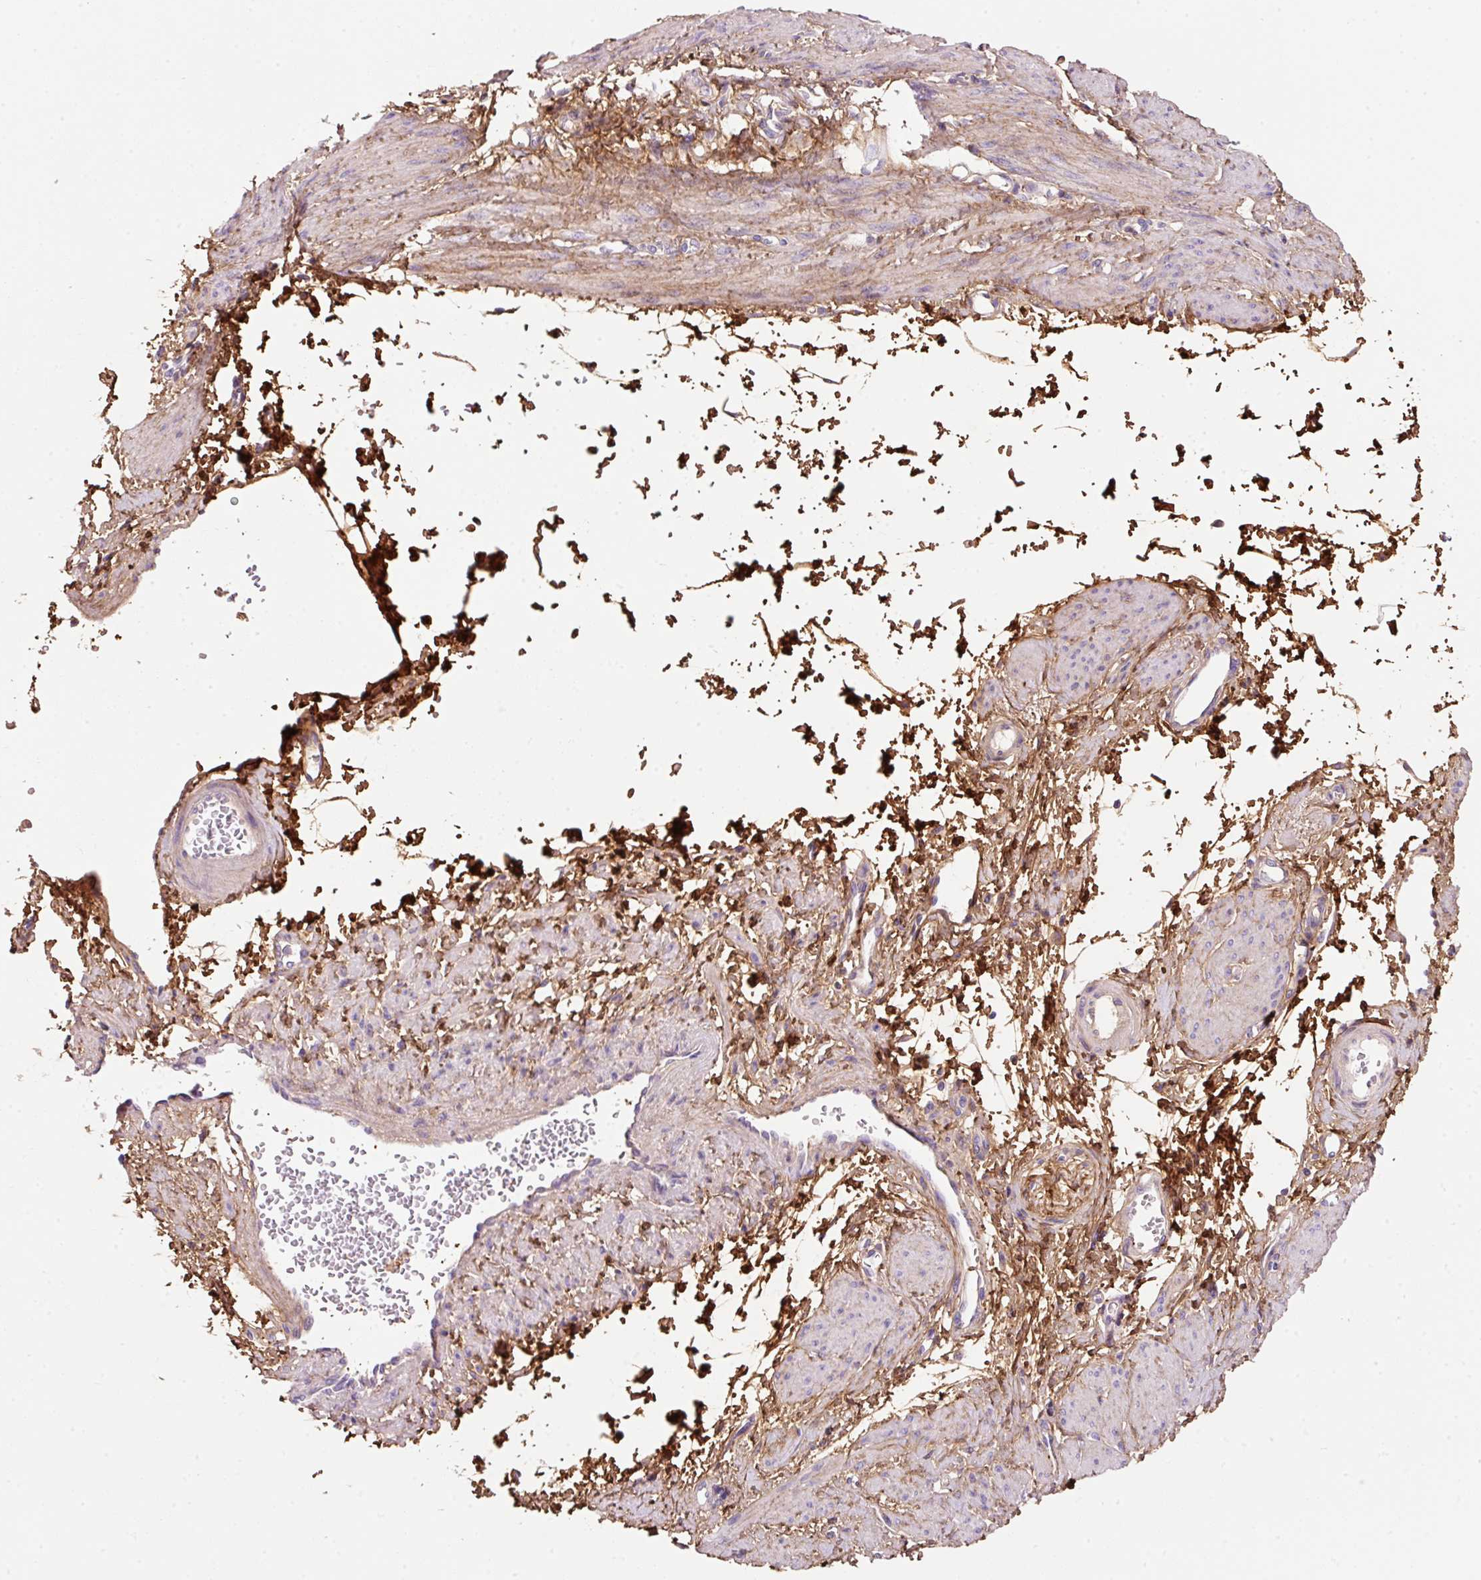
{"staining": {"intensity": "moderate", "quantity": "25%-75%", "location": "cytoplasmic/membranous"}, "tissue": "smooth muscle", "cell_type": "Smooth muscle cells", "image_type": "normal", "snomed": [{"axis": "morphology", "description": "Normal tissue, NOS"}, {"axis": "topography", "description": "Smooth muscle"}, {"axis": "topography", "description": "Uterus"}], "caption": "Smooth muscle stained with a brown dye demonstrates moderate cytoplasmic/membranous positive positivity in approximately 25%-75% of smooth muscle cells.", "gene": "SOS2", "patient": {"sex": "female", "age": 39}}